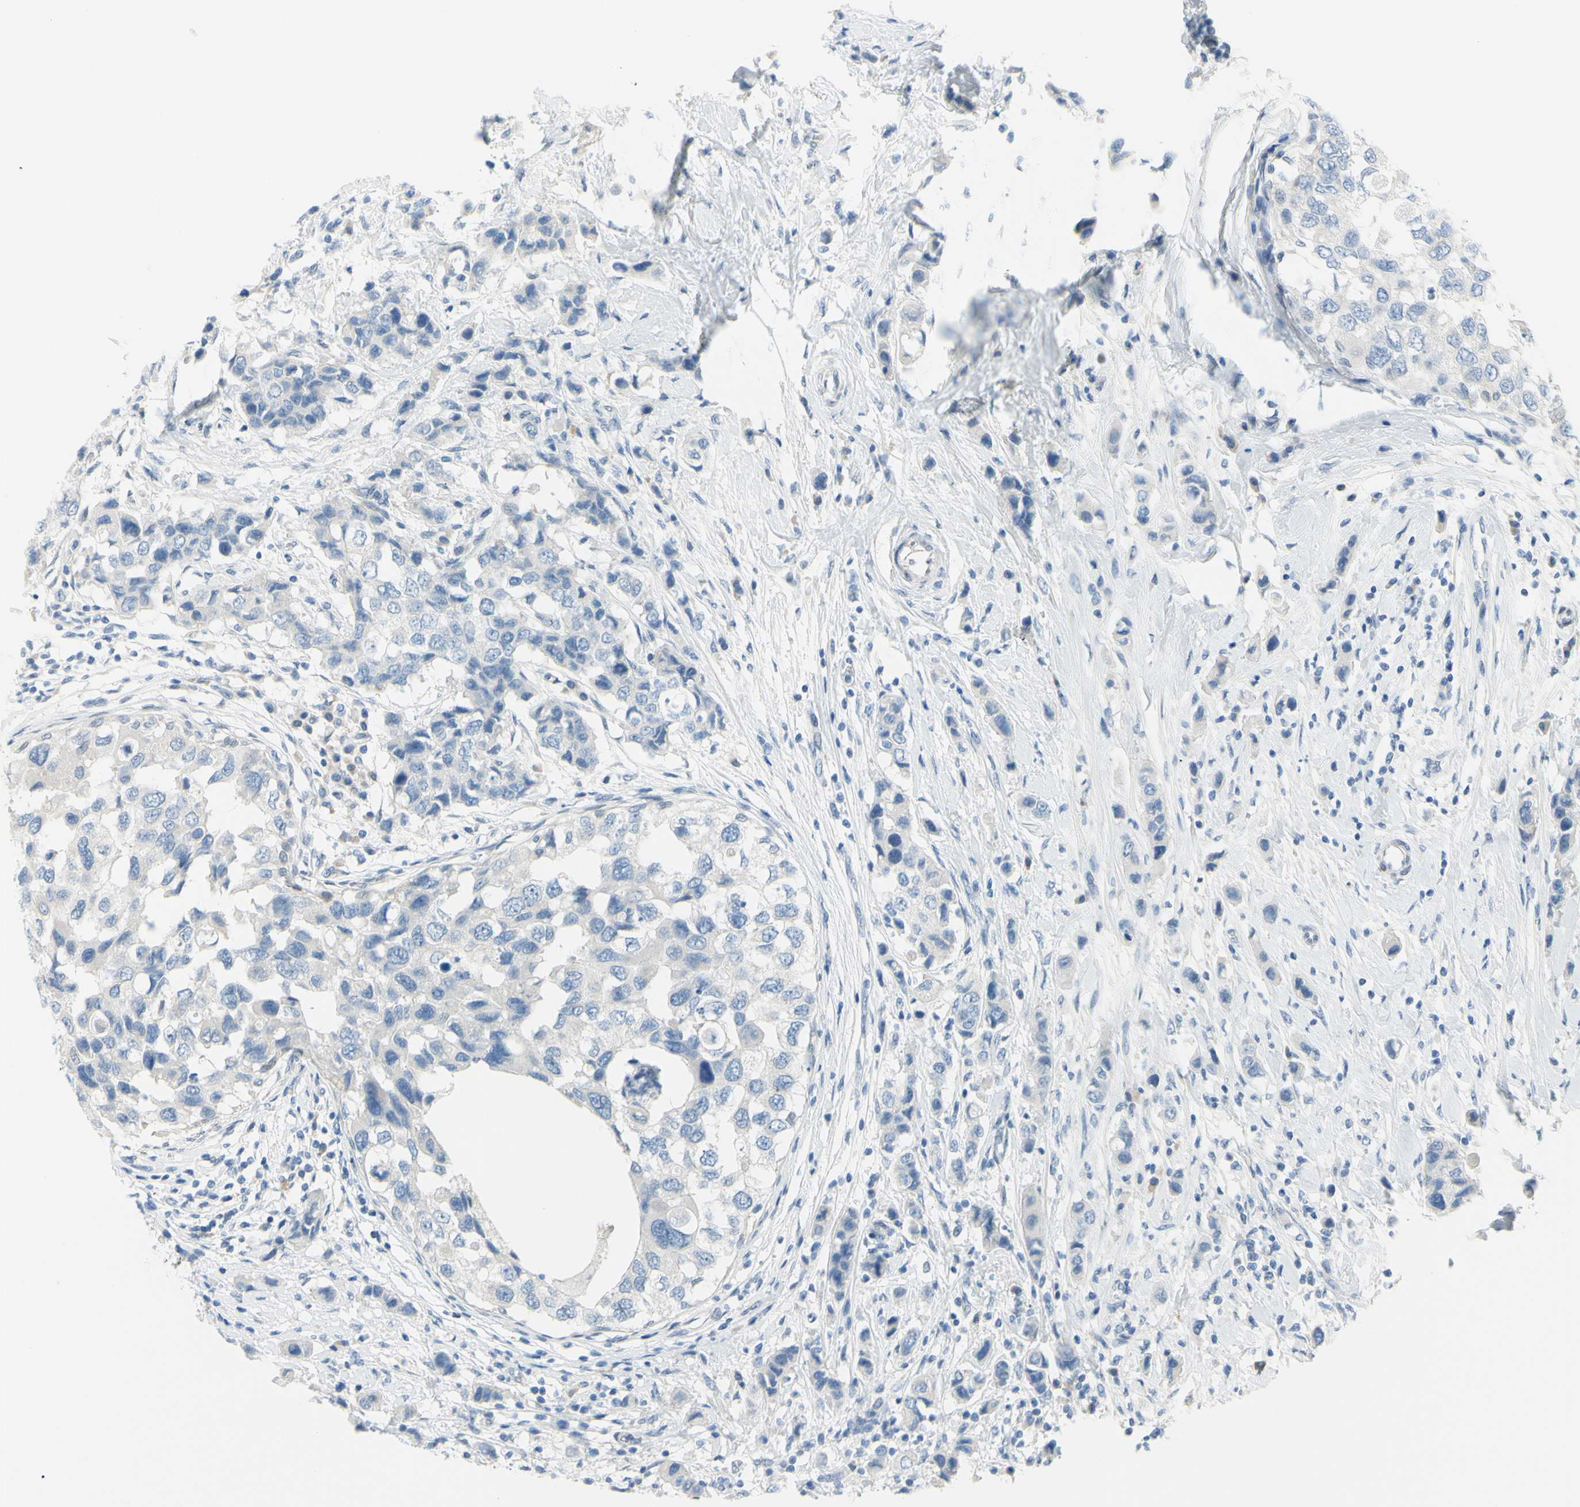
{"staining": {"intensity": "negative", "quantity": "none", "location": "none"}, "tissue": "breast cancer", "cell_type": "Tumor cells", "image_type": "cancer", "snomed": [{"axis": "morphology", "description": "Normal tissue, NOS"}, {"axis": "morphology", "description": "Duct carcinoma"}, {"axis": "topography", "description": "Breast"}], "caption": "Immunohistochemistry photomicrograph of neoplastic tissue: human breast infiltrating ductal carcinoma stained with DAB (3,3'-diaminobenzidine) exhibits no significant protein positivity in tumor cells.", "gene": "DCT", "patient": {"sex": "female", "age": 50}}